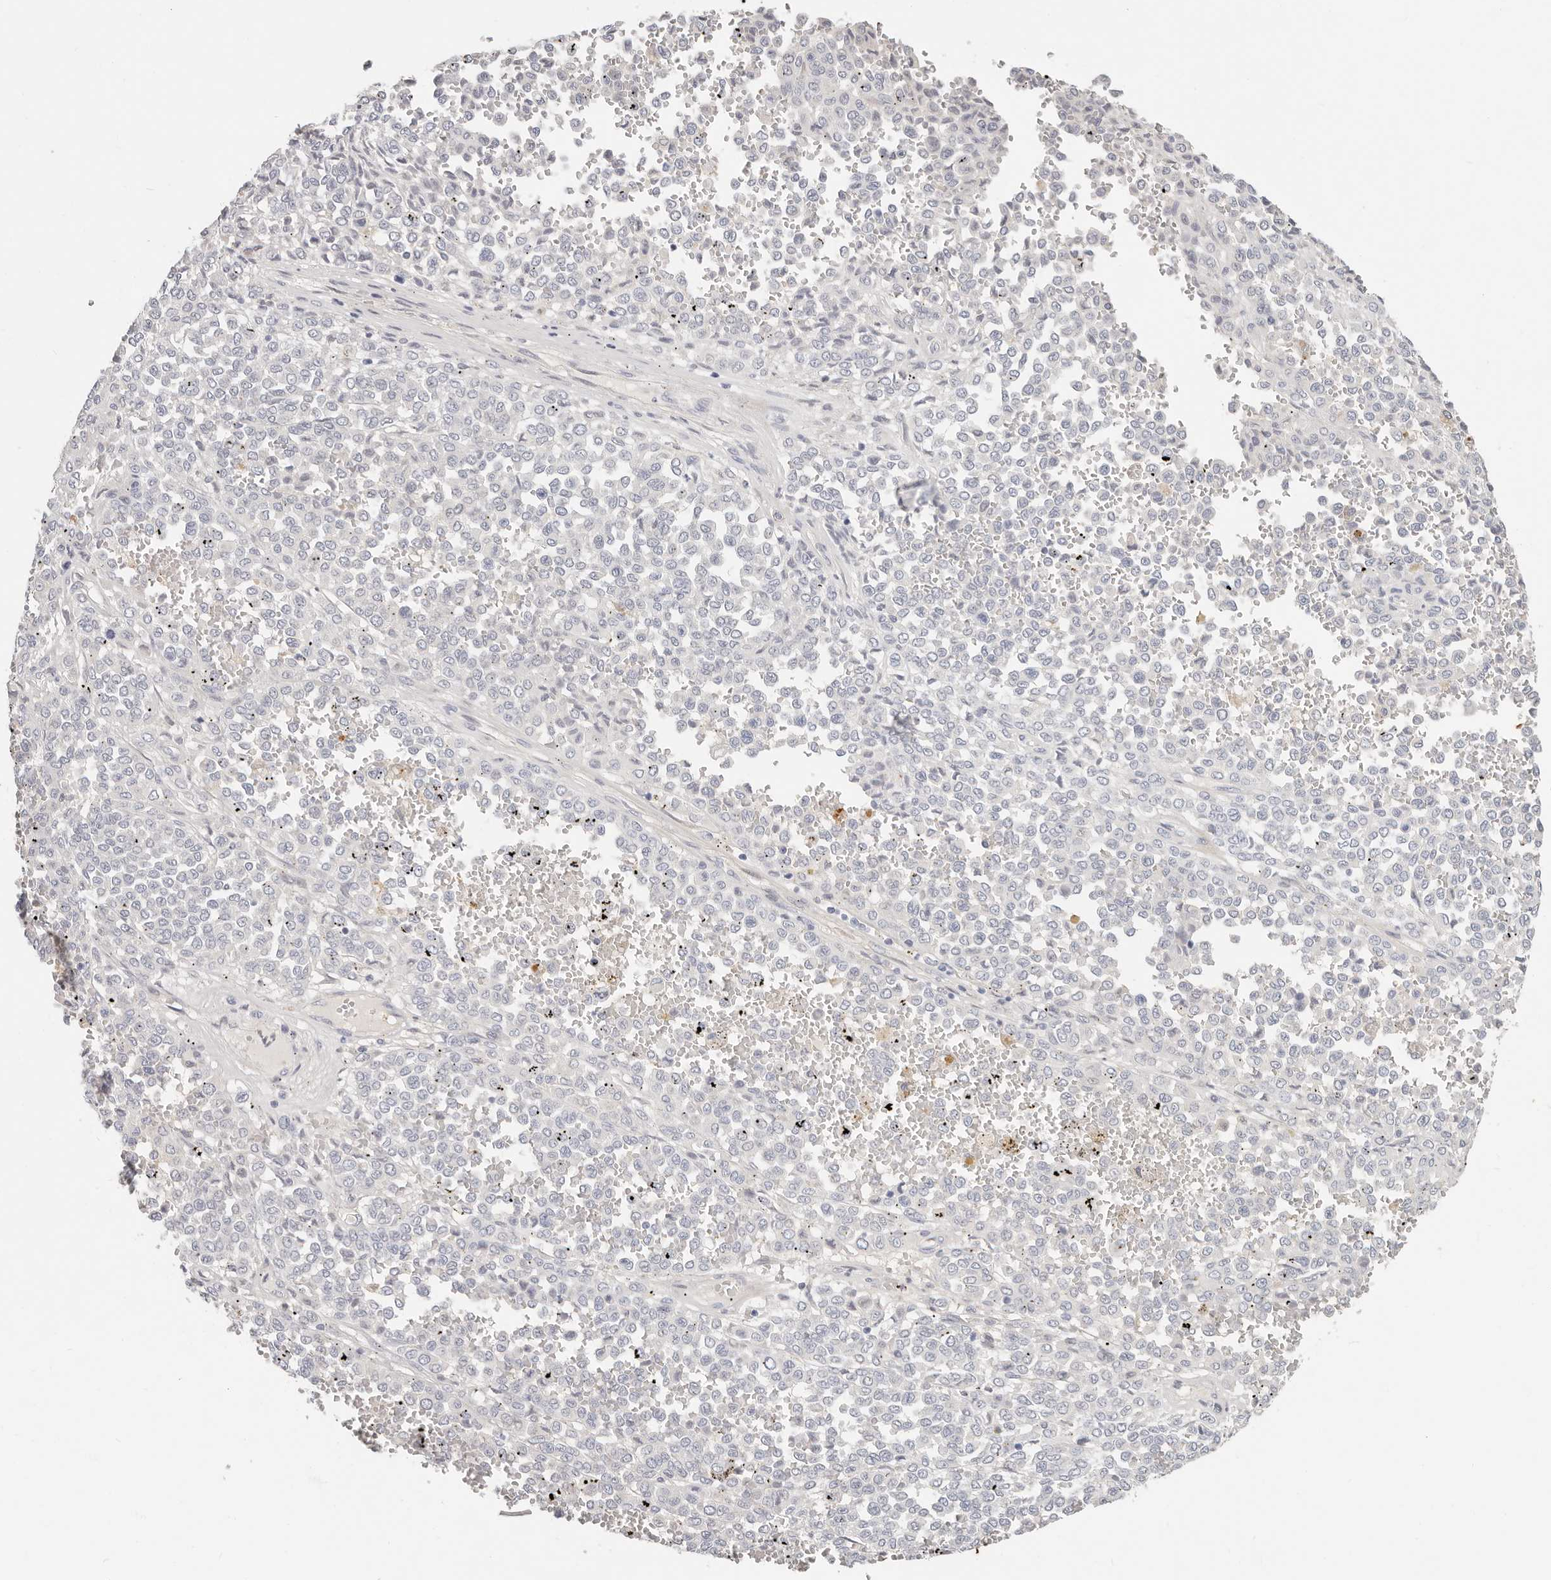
{"staining": {"intensity": "negative", "quantity": "none", "location": "none"}, "tissue": "melanoma", "cell_type": "Tumor cells", "image_type": "cancer", "snomed": [{"axis": "morphology", "description": "Malignant melanoma, Metastatic site"}, {"axis": "topography", "description": "Pancreas"}], "caption": "DAB (3,3'-diaminobenzidine) immunohistochemical staining of malignant melanoma (metastatic site) shows no significant staining in tumor cells.", "gene": "ZRANB1", "patient": {"sex": "female", "age": 30}}